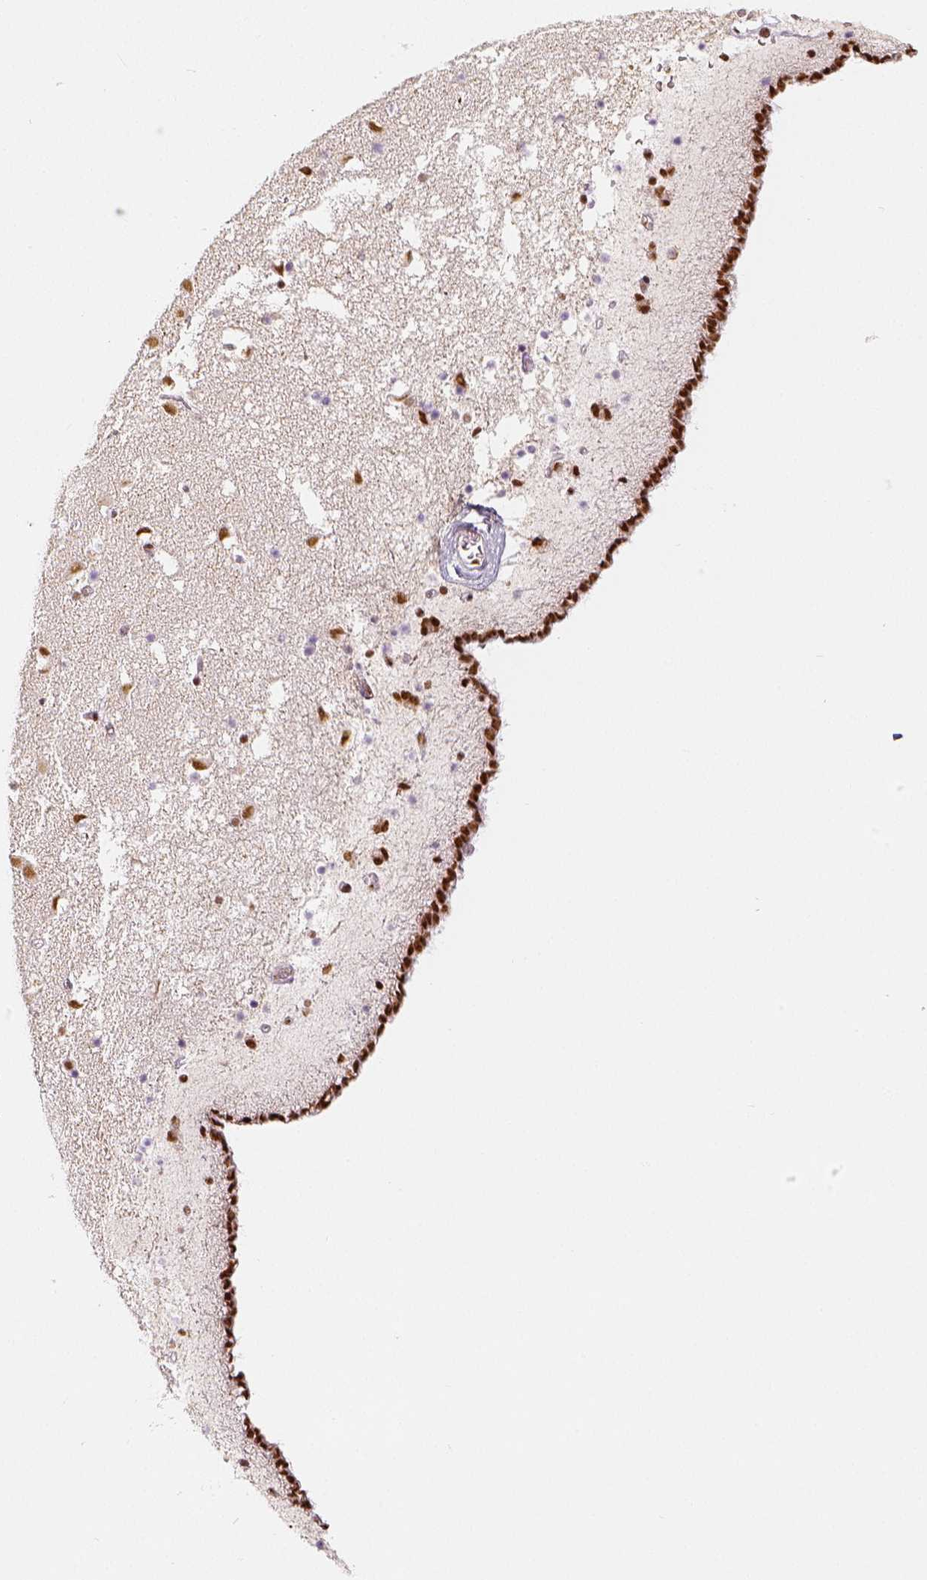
{"staining": {"intensity": "strong", "quantity": "25%-75%", "location": "nuclear"}, "tissue": "caudate", "cell_type": "Glial cells", "image_type": "normal", "snomed": [{"axis": "morphology", "description": "Normal tissue, NOS"}, {"axis": "topography", "description": "Lateral ventricle wall"}], "caption": "This is a histology image of immunohistochemistry staining of normal caudate, which shows strong positivity in the nuclear of glial cells.", "gene": "KDM5B", "patient": {"sex": "female", "age": 42}}